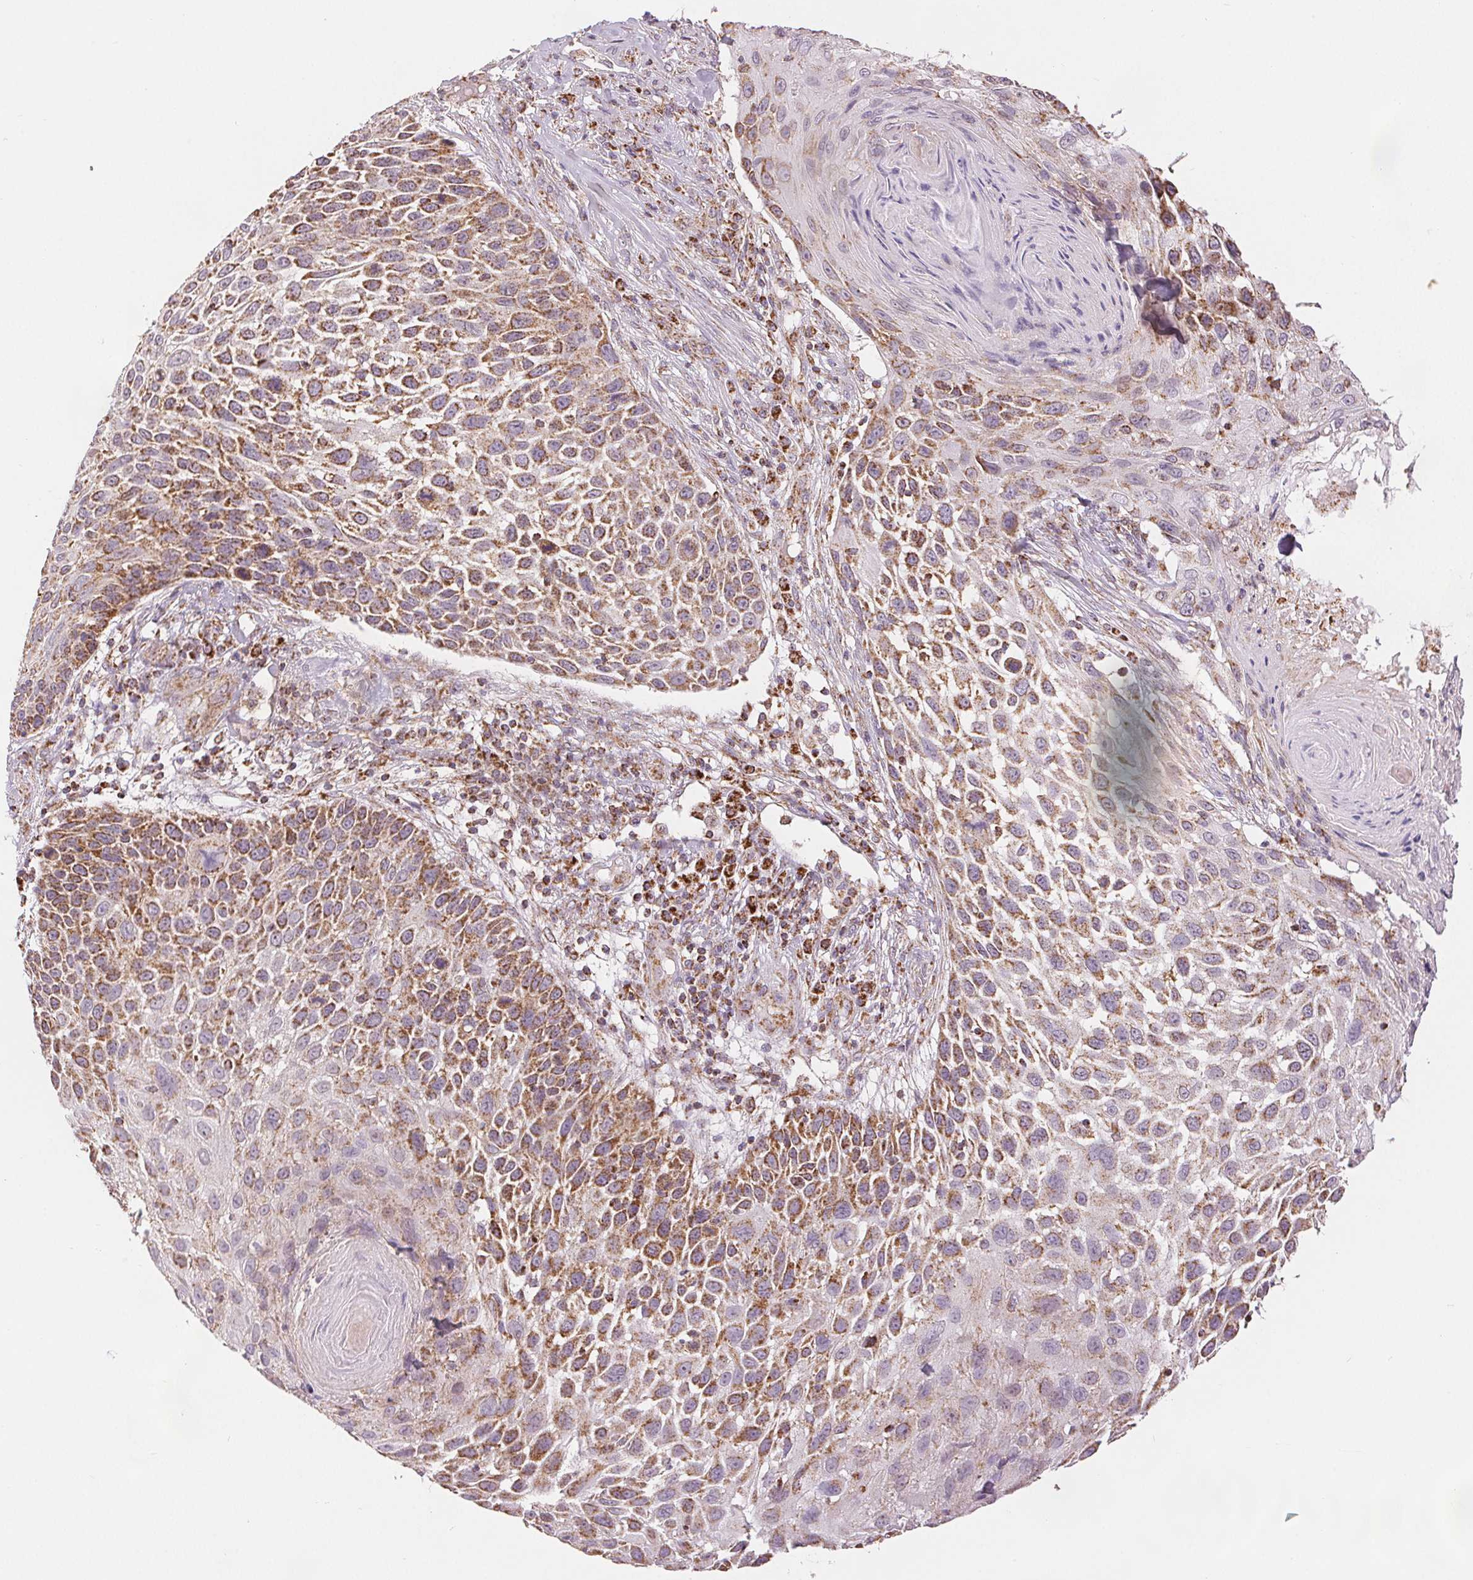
{"staining": {"intensity": "strong", "quantity": "25%-75%", "location": "cytoplasmic/membranous"}, "tissue": "skin cancer", "cell_type": "Tumor cells", "image_type": "cancer", "snomed": [{"axis": "morphology", "description": "Squamous cell carcinoma, NOS"}, {"axis": "topography", "description": "Skin"}], "caption": "Approximately 25%-75% of tumor cells in skin cancer show strong cytoplasmic/membranous protein positivity as visualized by brown immunohistochemical staining.", "gene": "SDHB", "patient": {"sex": "male", "age": 92}}